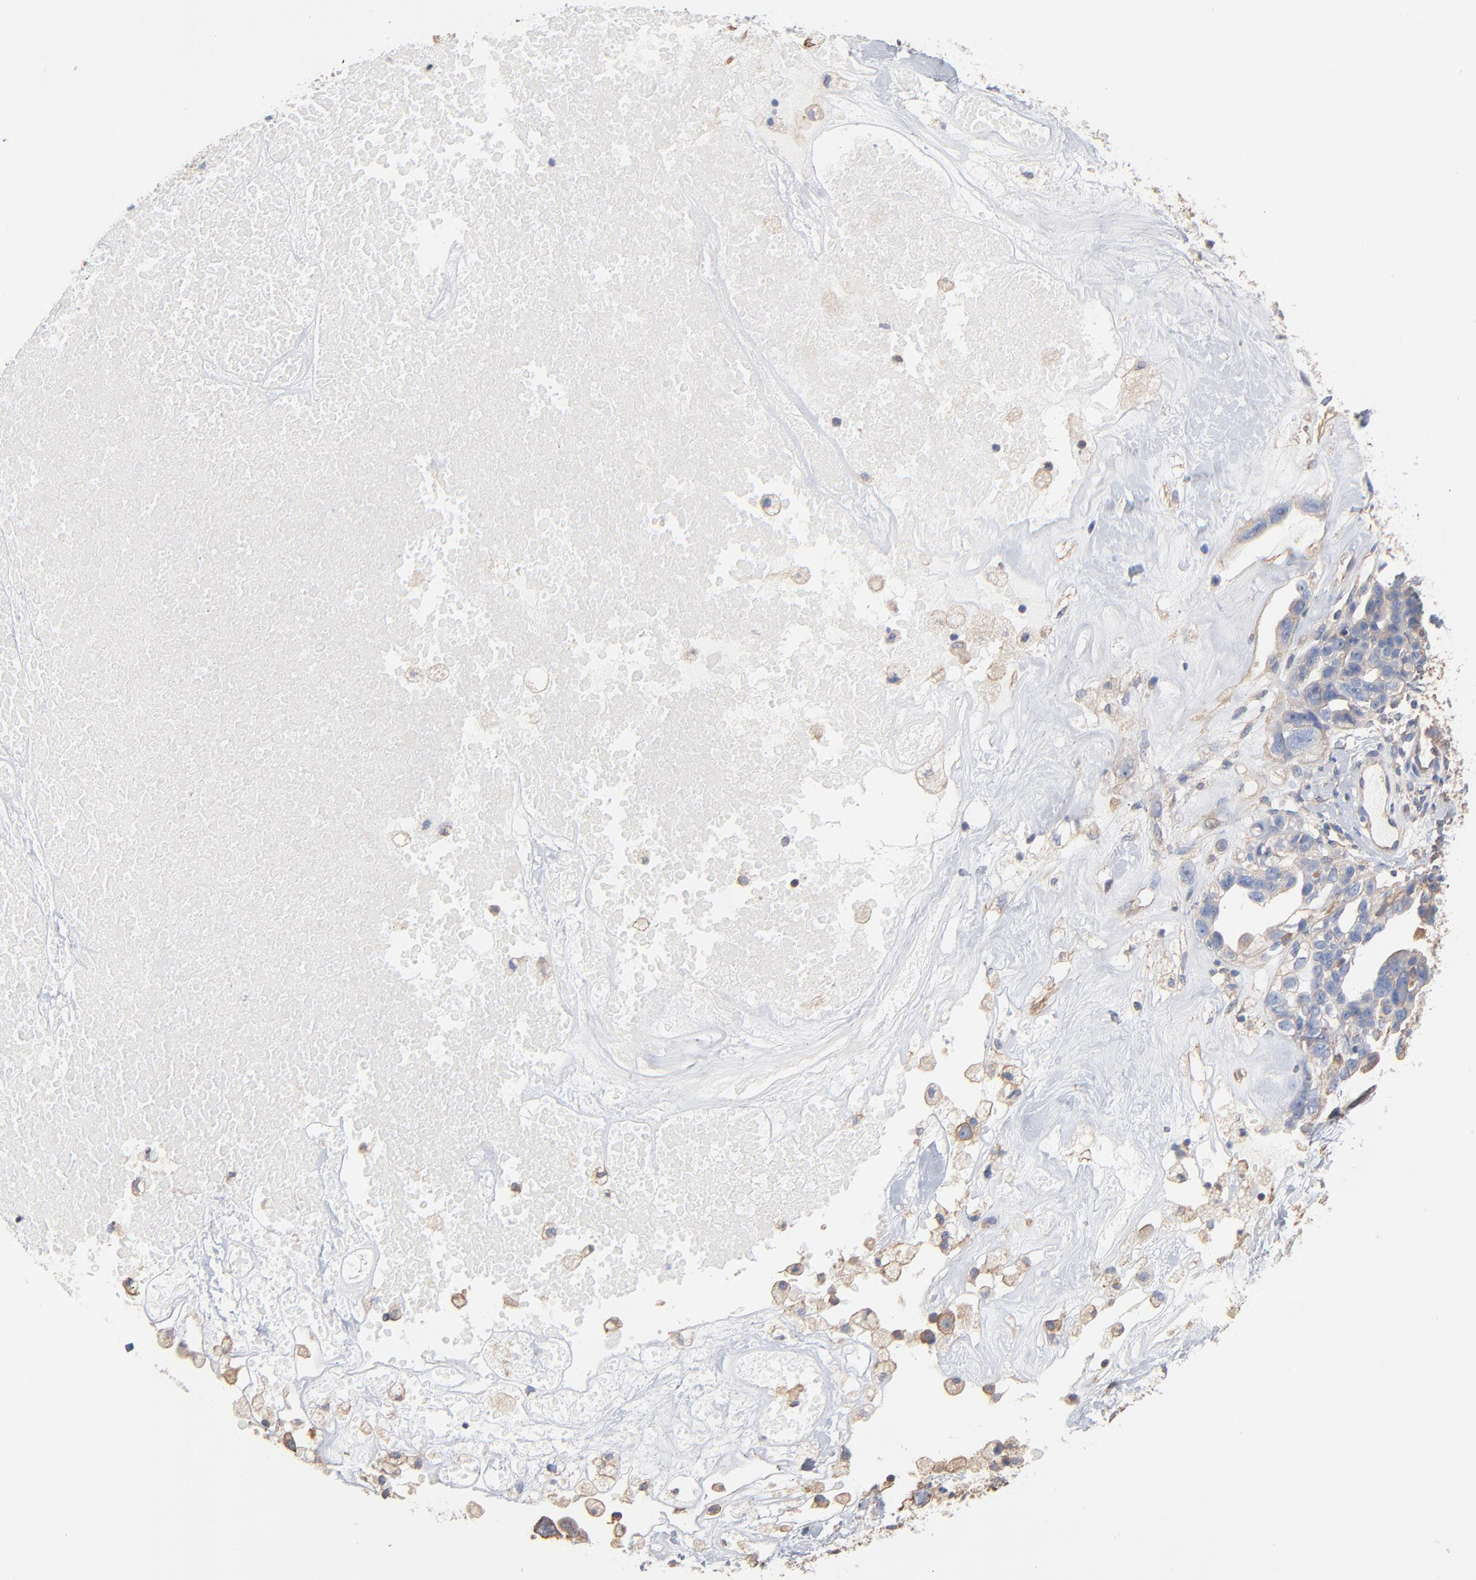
{"staining": {"intensity": "negative", "quantity": "none", "location": "none"}, "tissue": "ovarian cancer", "cell_type": "Tumor cells", "image_type": "cancer", "snomed": [{"axis": "morphology", "description": "Cystadenocarcinoma, serous, NOS"}, {"axis": "topography", "description": "Ovary"}], "caption": "Human ovarian cancer (serous cystadenocarcinoma) stained for a protein using immunohistochemistry (IHC) exhibits no positivity in tumor cells.", "gene": "ABCD4", "patient": {"sex": "female", "age": 66}}